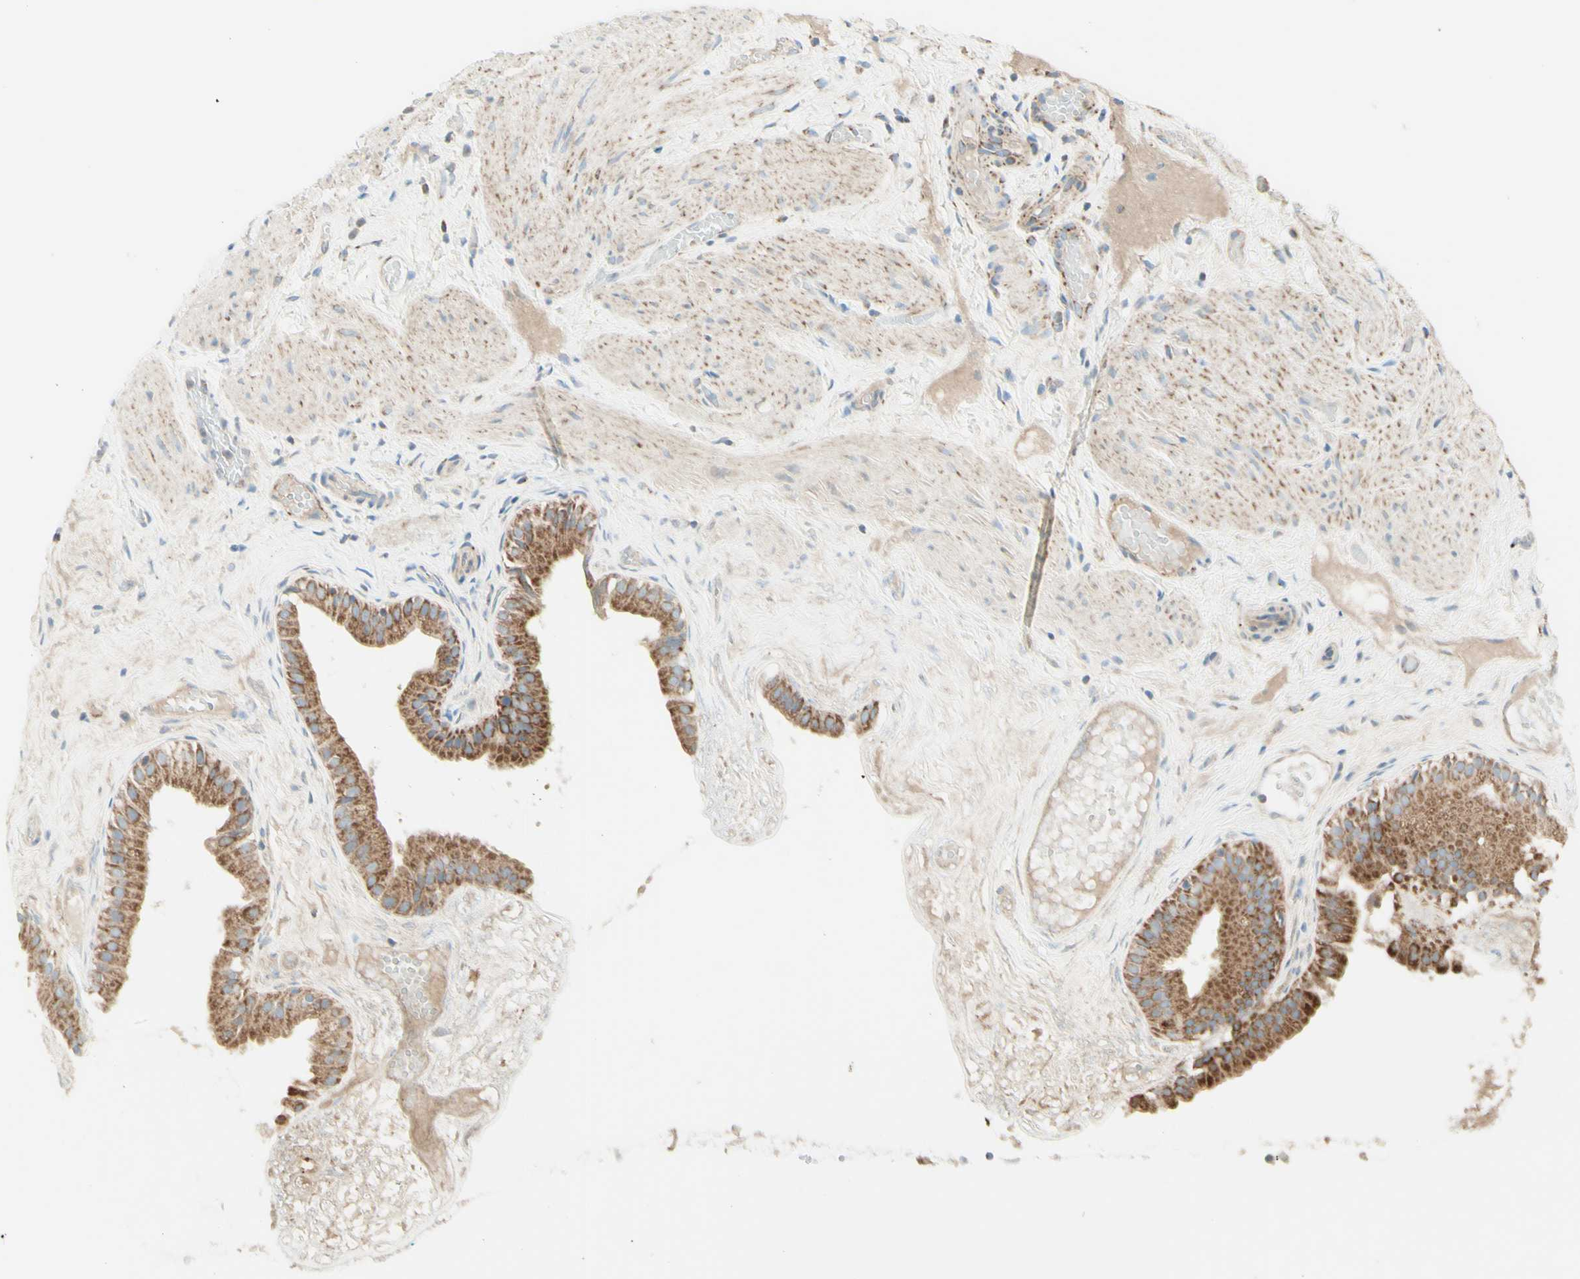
{"staining": {"intensity": "moderate", "quantity": ">75%", "location": "cytoplasmic/membranous"}, "tissue": "gallbladder", "cell_type": "Glandular cells", "image_type": "normal", "snomed": [{"axis": "morphology", "description": "Normal tissue, NOS"}, {"axis": "topography", "description": "Gallbladder"}], "caption": "Immunohistochemical staining of normal gallbladder demonstrates medium levels of moderate cytoplasmic/membranous expression in about >75% of glandular cells.", "gene": "ARMC10", "patient": {"sex": "female", "age": 26}}